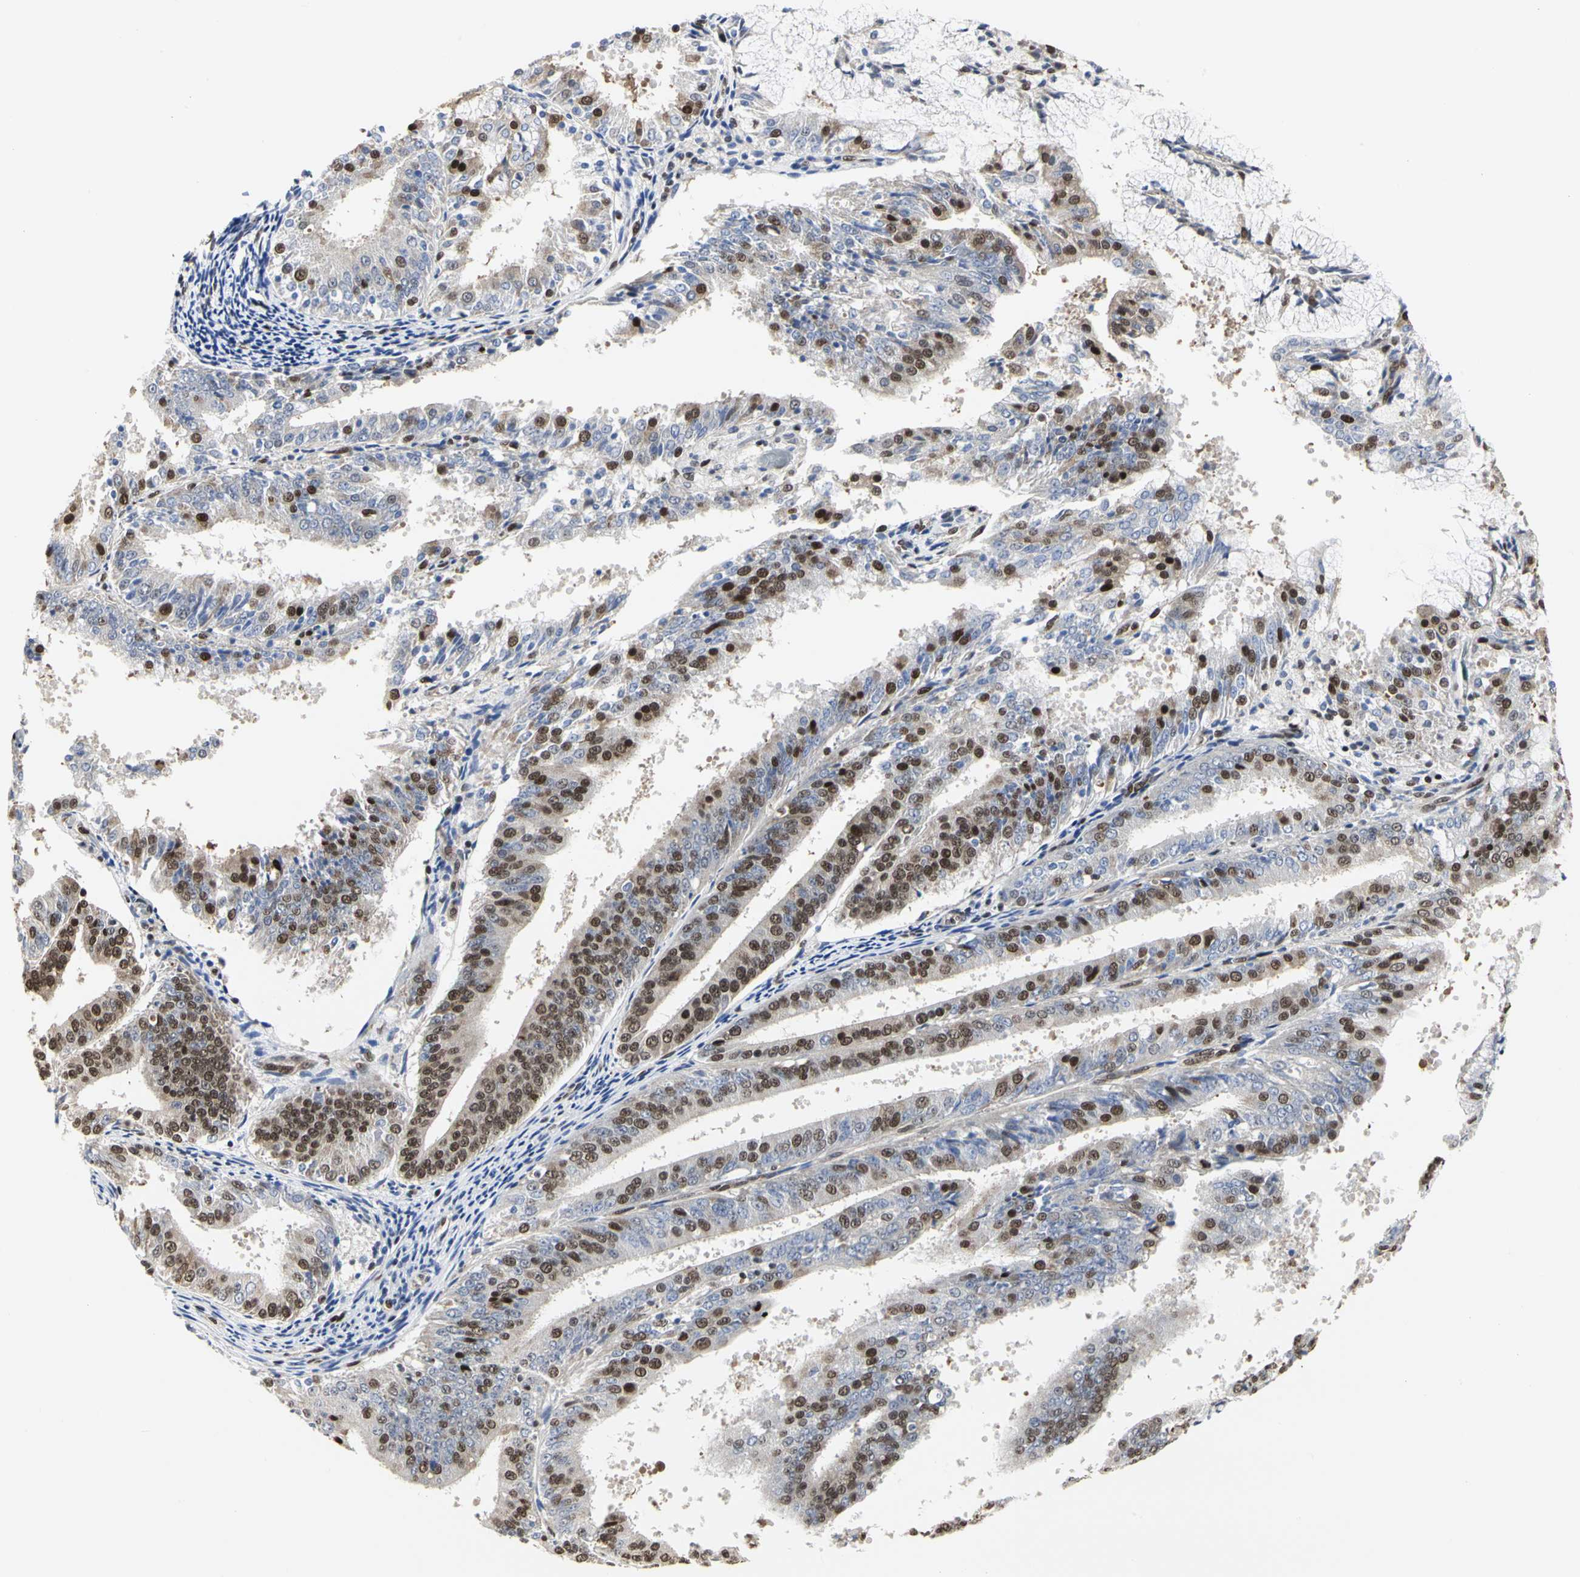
{"staining": {"intensity": "moderate", "quantity": "25%-75%", "location": "nuclear"}, "tissue": "endometrial cancer", "cell_type": "Tumor cells", "image_type": "cancer", "snomed": [{"axis": "morphology", "description": "Adenocarcinoma, NOS"}, {"axis": "topography", "description": "Endometrium"}], "caption": "Protein expression analysis of endometrial adenocarcinoma demonstrates moderate nuclear staining in about 25%-75% of tumor cells. (IHC, brightfield microscopy, high magnification).", "gene": "PRMT3", "patient": {"sex": "female", "age": 63}}